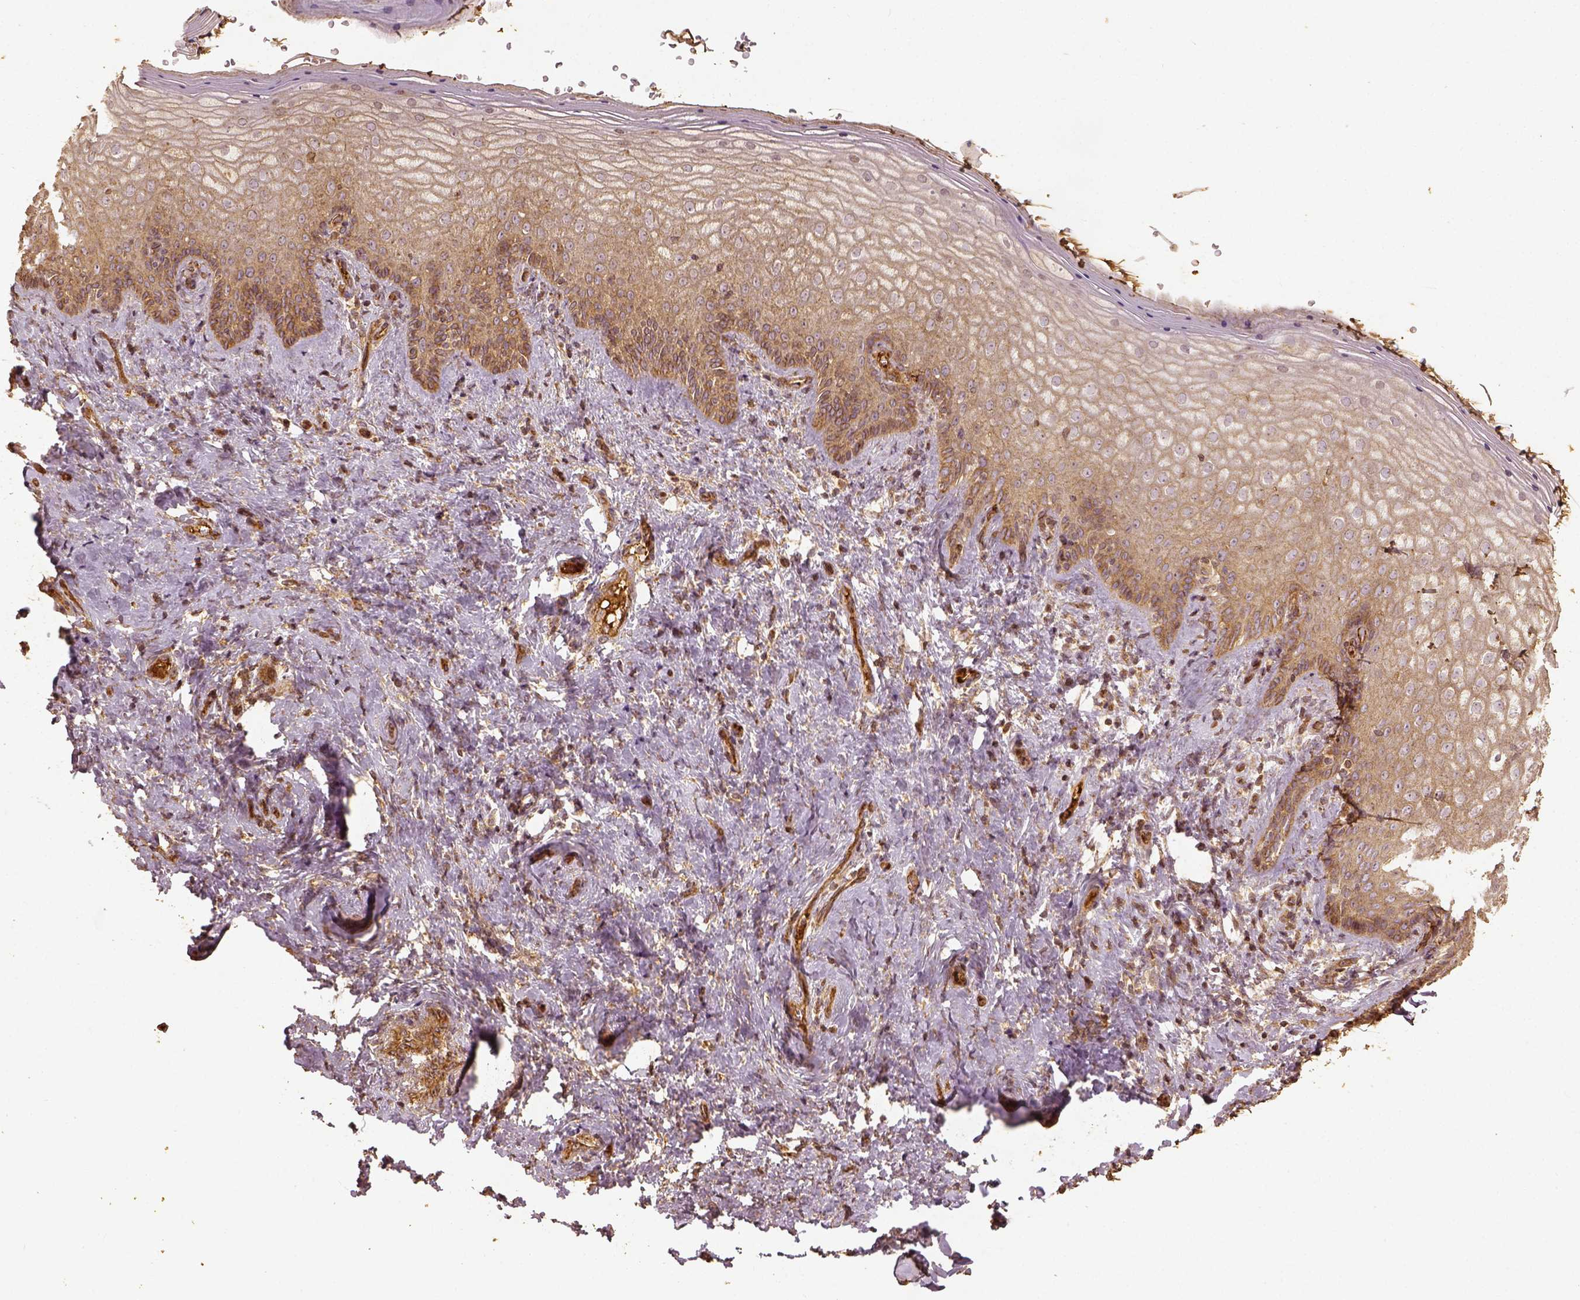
{"staining": {"intensity": "moderate", "quantity": "25%-75%", "location": "cytoplasmic/membranous,nuclear"}, "tissue": "vagina", "cell_type": "Squamous epithelial cells", "image_type": "normal", "snomed": [{"axis": "morphology", "description": "Normal tissue, NOS"}, {"axis": "topography", "description": "Vagina"}], "caption": "DAB immunohistochemical staining of unremarkable human vagina shows moderate cytoplasmic/membranous,nuclear protein expression in about 25%-75% of squamous epithelial cells. Using DAB (3,3'-diaminobenzidine) (brown) and hematoxylin (blue) stains, captured at high magnification using brightfield microscopy.", "gene": "VEGFA", "patient": {"sex": "female", "age": 42}}